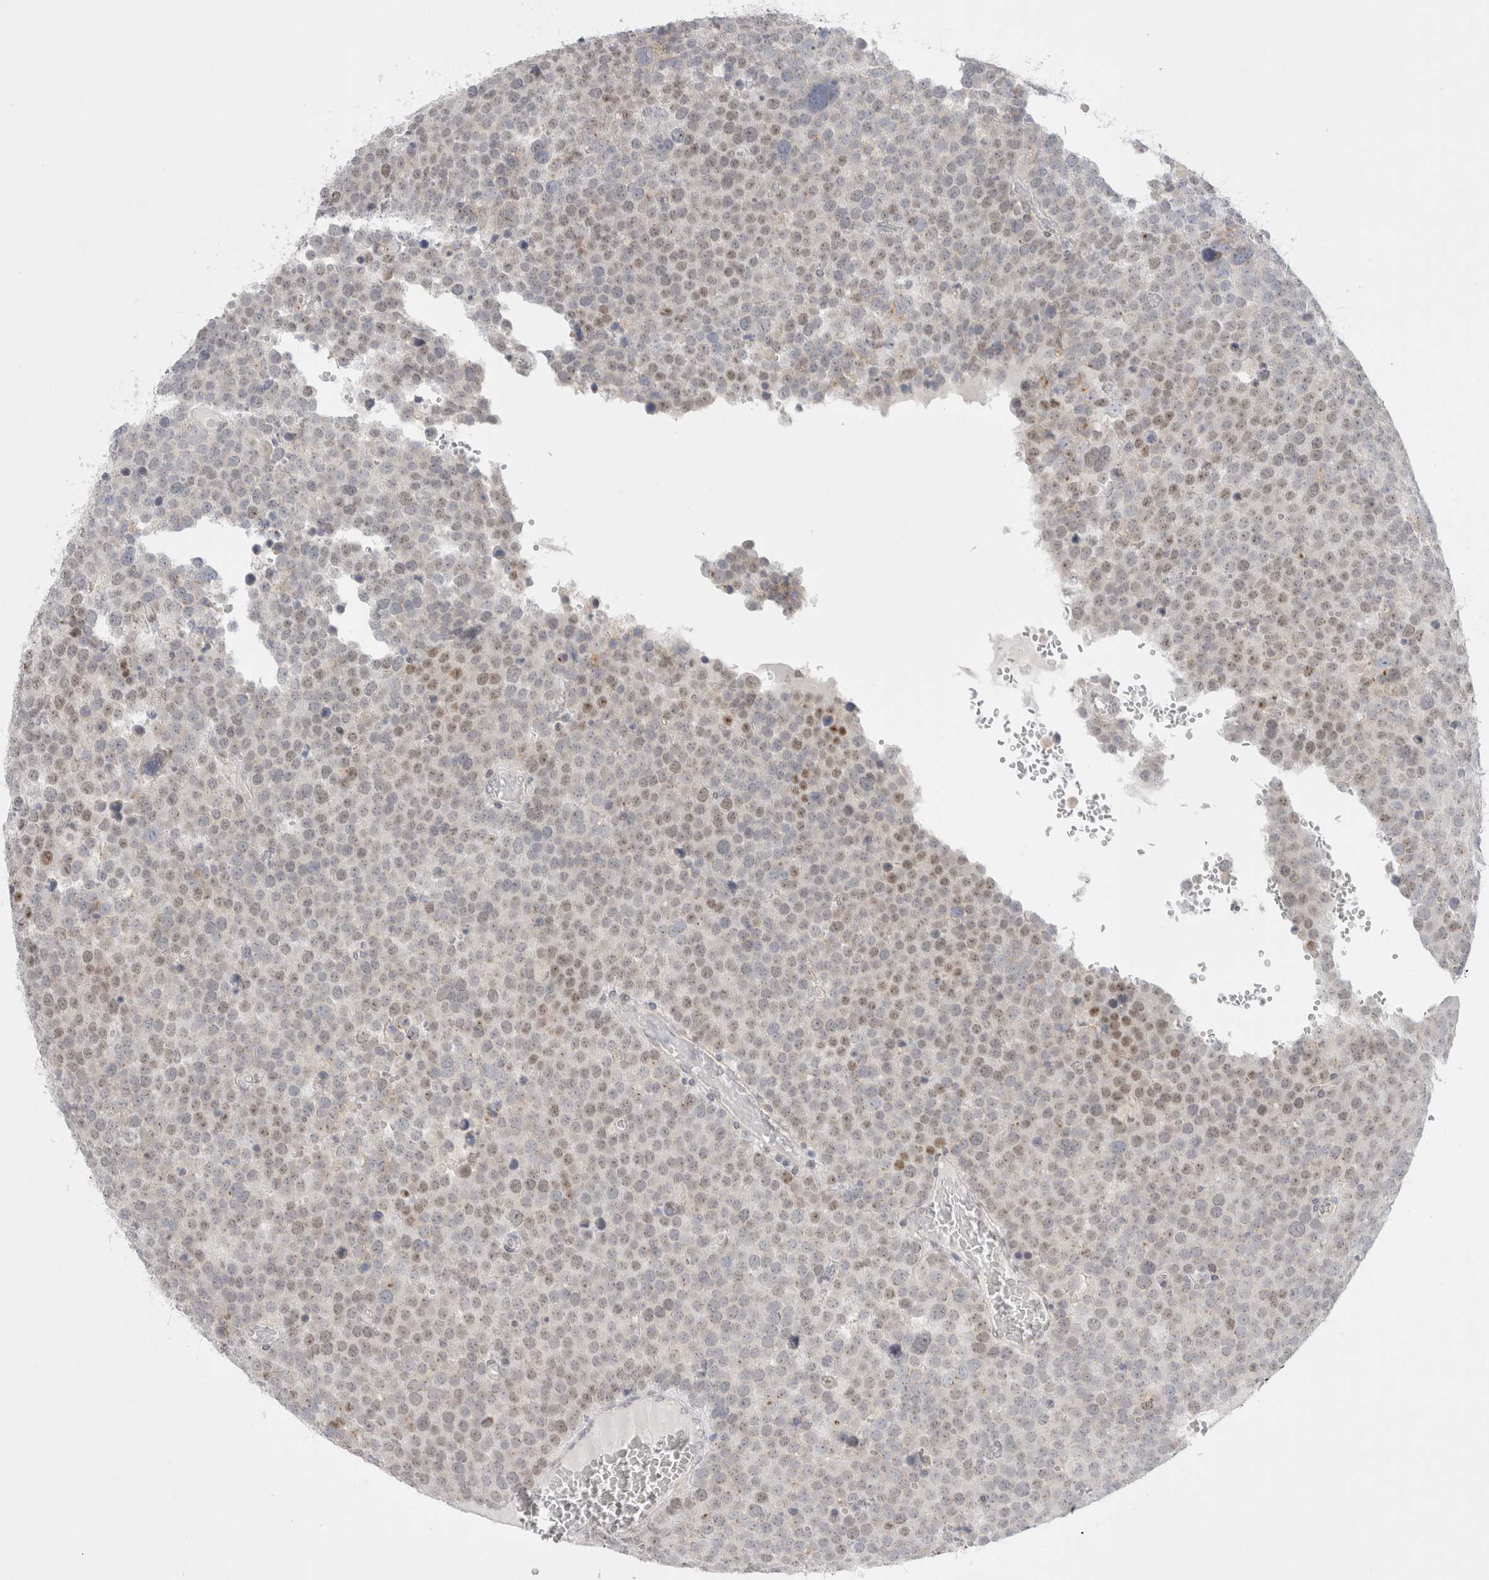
{"staining": {"intensity": "moderate", "quantity": "<25%", "location": "nuclear"}, "tissue": "testis cancer", "cell_type": "Tumor cells", "image_type": "cancer", "snomed": [{"axis": "morphology", "description": "Seminoma, NOS"}, {"axis": "topography", "description": "Testis"}], "caption": "DAB immunohistochemical staining of human testis cancer (seminoma) displays moderate nuclear protein expression in about <25% of tumor cells.", "gene": "TRMT1L", "patient": {"sex": "male", "age": 71}}